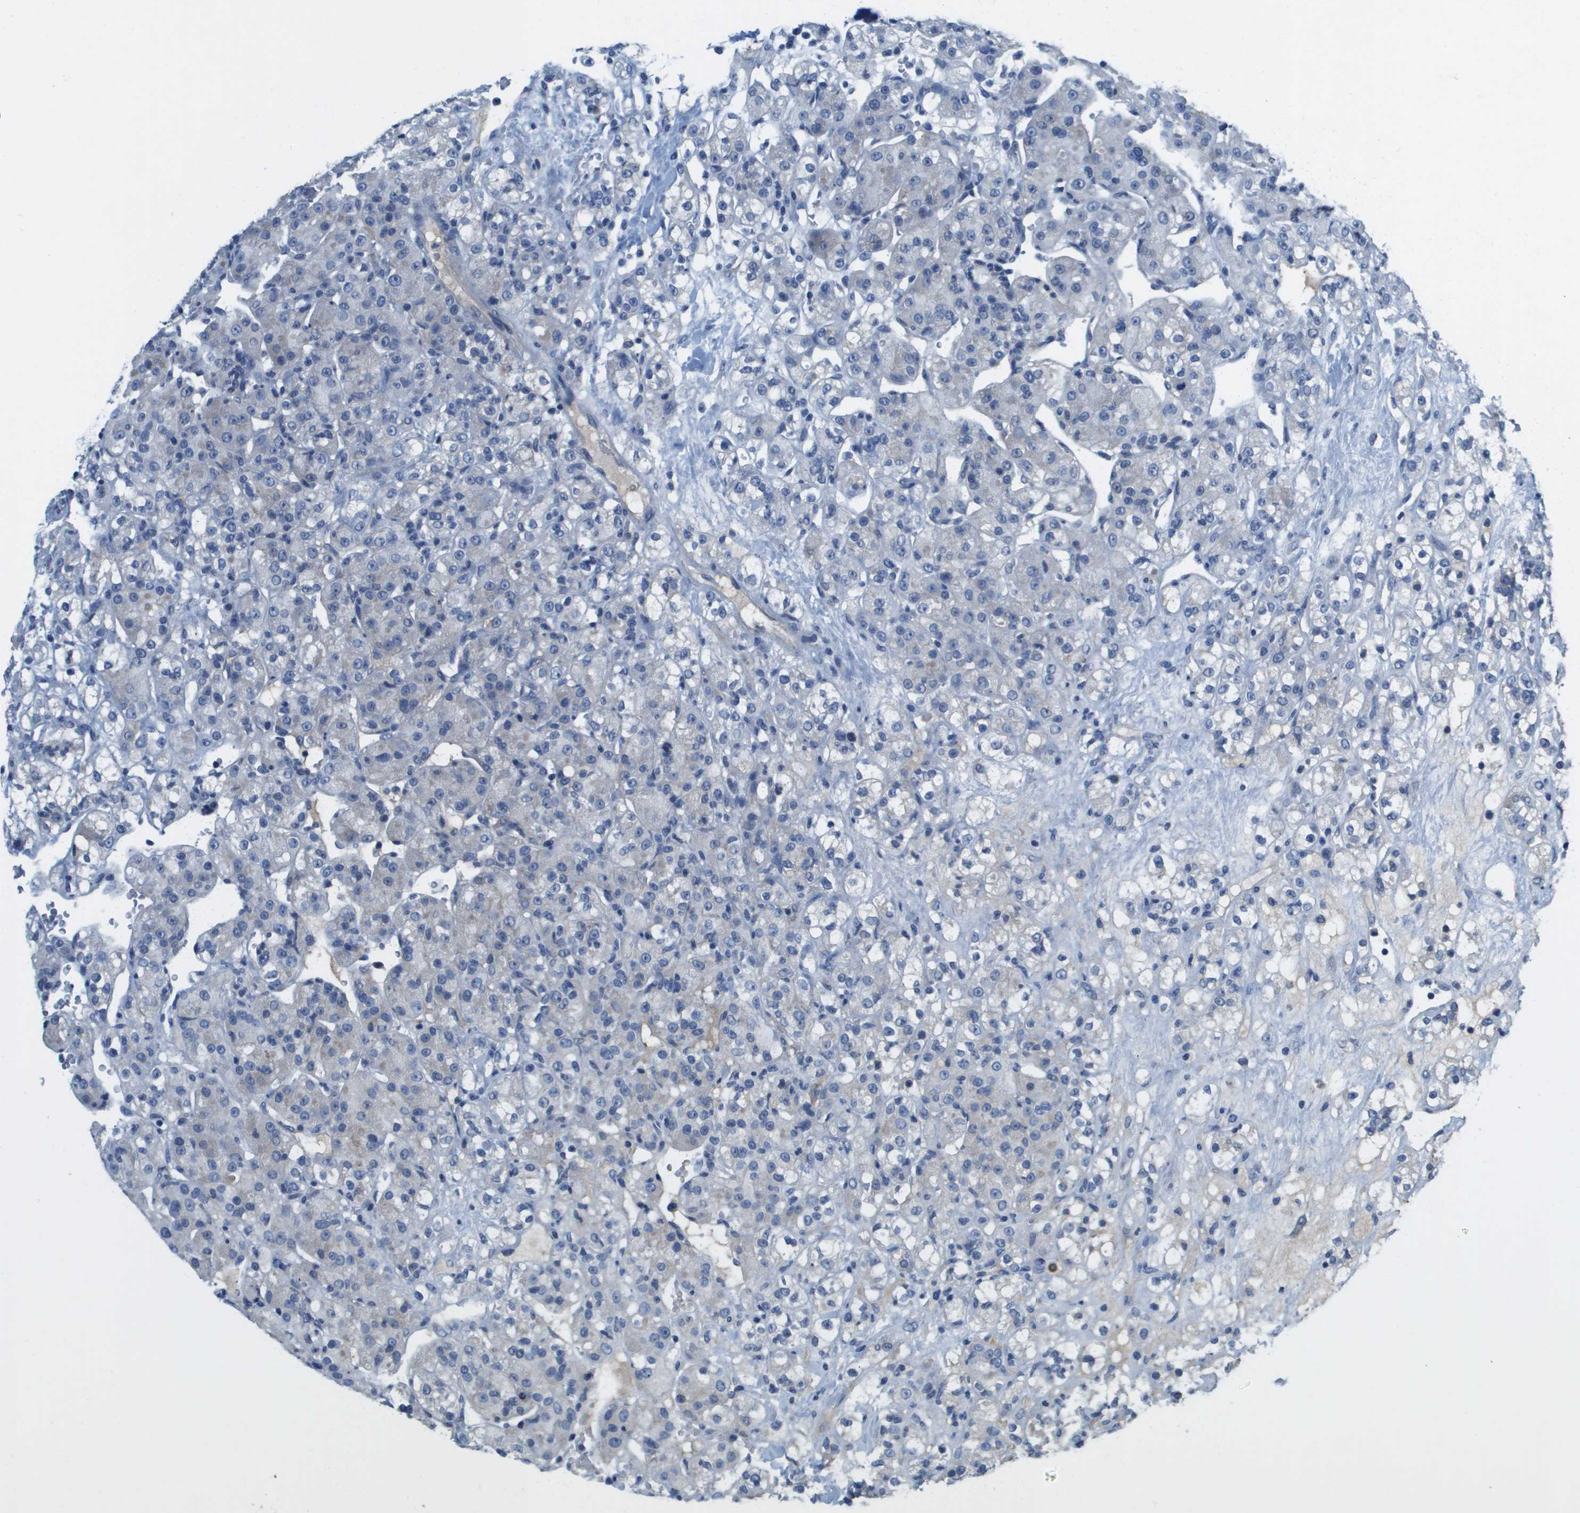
{"staining": {"intensity": "negative", "quantity": "none", "location": "none"}, "tissue": "renal cancer", "cell_type": "Tumor cells", "image_type": "cancer", "snomed": [{"axis": "morphology", "description": "Normal tissue, NOS"}, {"axis": "morphology", "description": "Adenocarcinoma, NOS"}, {"axis": "topography", "description": "Kidney"}], "caption": "A photomicrograph of renal cancer stained for a protein demonstrates no brown staining in tumor cells.", "gene": "NCS1", "patient": {"sex": "male", "age": 61}}